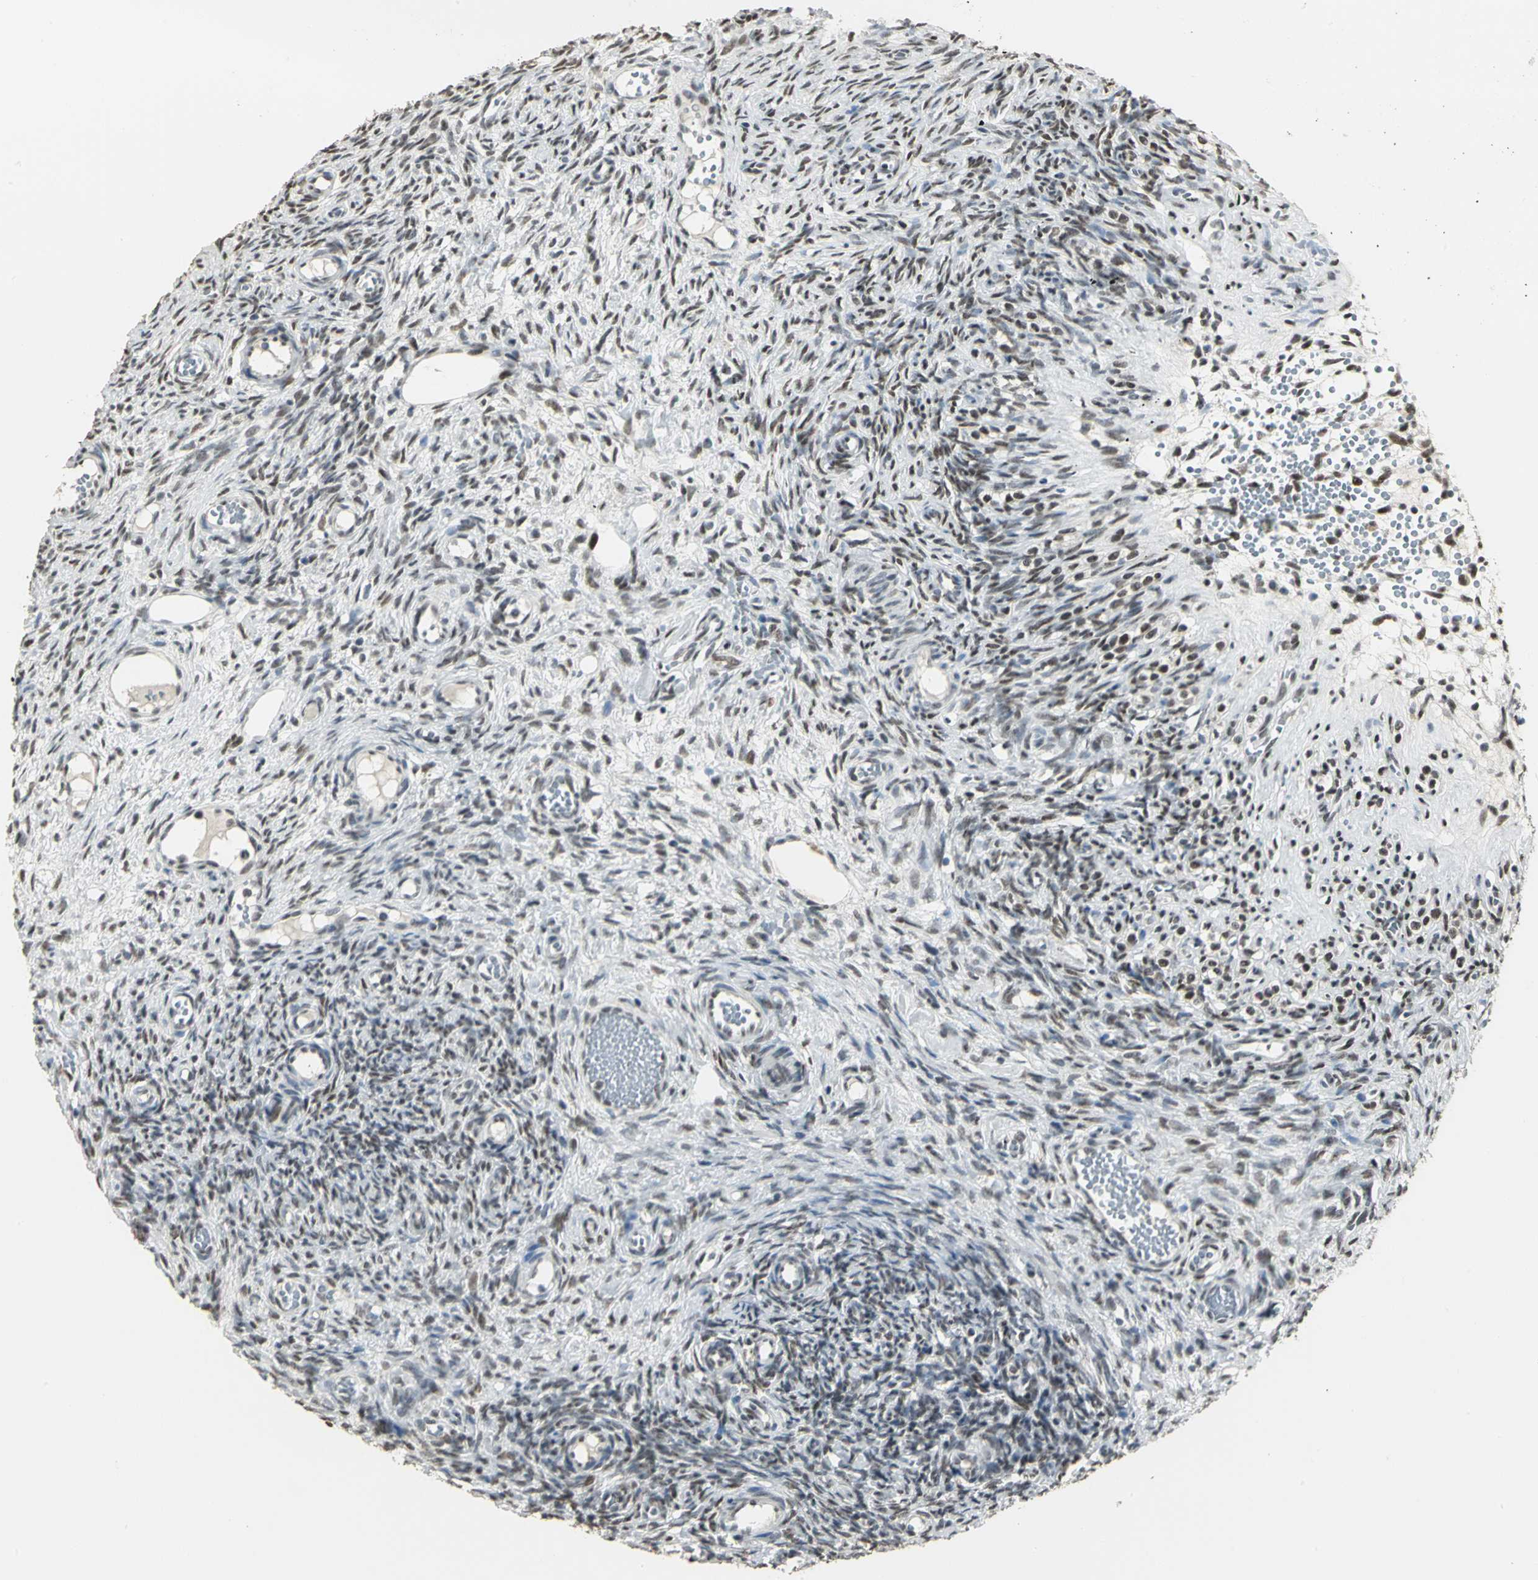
{"staining": {"intensity": "moderate", "quantity": ">75%", "location": "nuclear"}, "tissue": "ovary", "cell_type": "Ovarian stroma cells", "image_type": "normal", "snomed": [{"axis": "morphology", "description": "Normal tissue, NOS"}, {"axis": "topography", "description": "Ovary"}], "caption": "A high-resolution micrograph shows IHC staining of benign ovary, which shows moderate nuclear positivity in about >75% of ovarian stroma cells. (Brightfield microscopy of DAB IHC at high magnification).", "gene": "CBX3", "patient": {"sex": "female", "age": 35}}